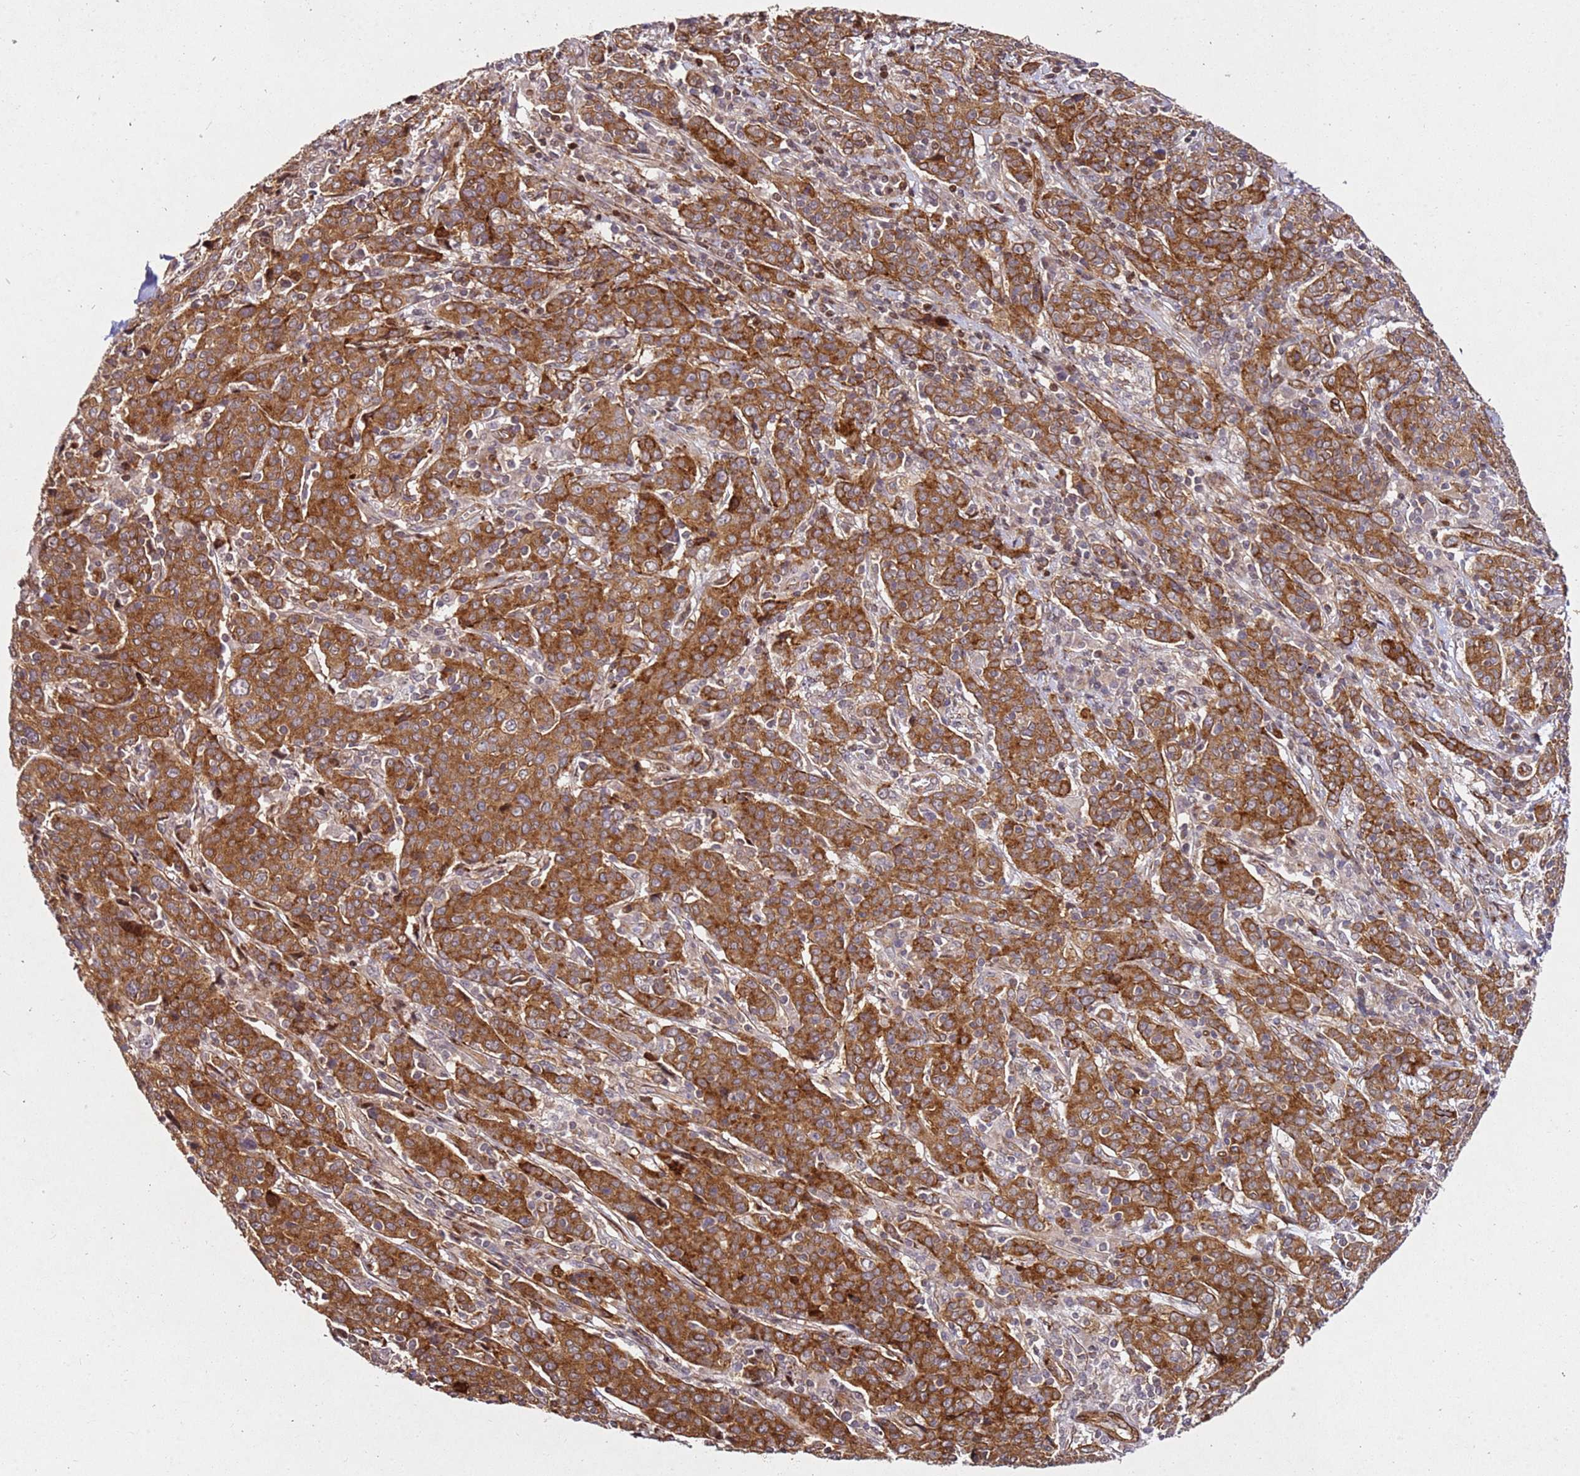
{"staining": {"intensity": "moderate", "quantity": ">75%", "location": "cytoplasmic/membranous"}, "tissue": "cervical cancer", "cell_type": "Tumor cells", "image_type": "cancer", "snomed": [{"axis": "morphology", "description": "Squamous cell carcinoma, NOS"}, {"axis": "topography", "description": "Cervix"}], "caption": "Human cervical cancer stained with a protein marker displays moderate staining in tumor cells.", "gene": "ZNF296", "patient": {"sex": "female", "age": 67}}